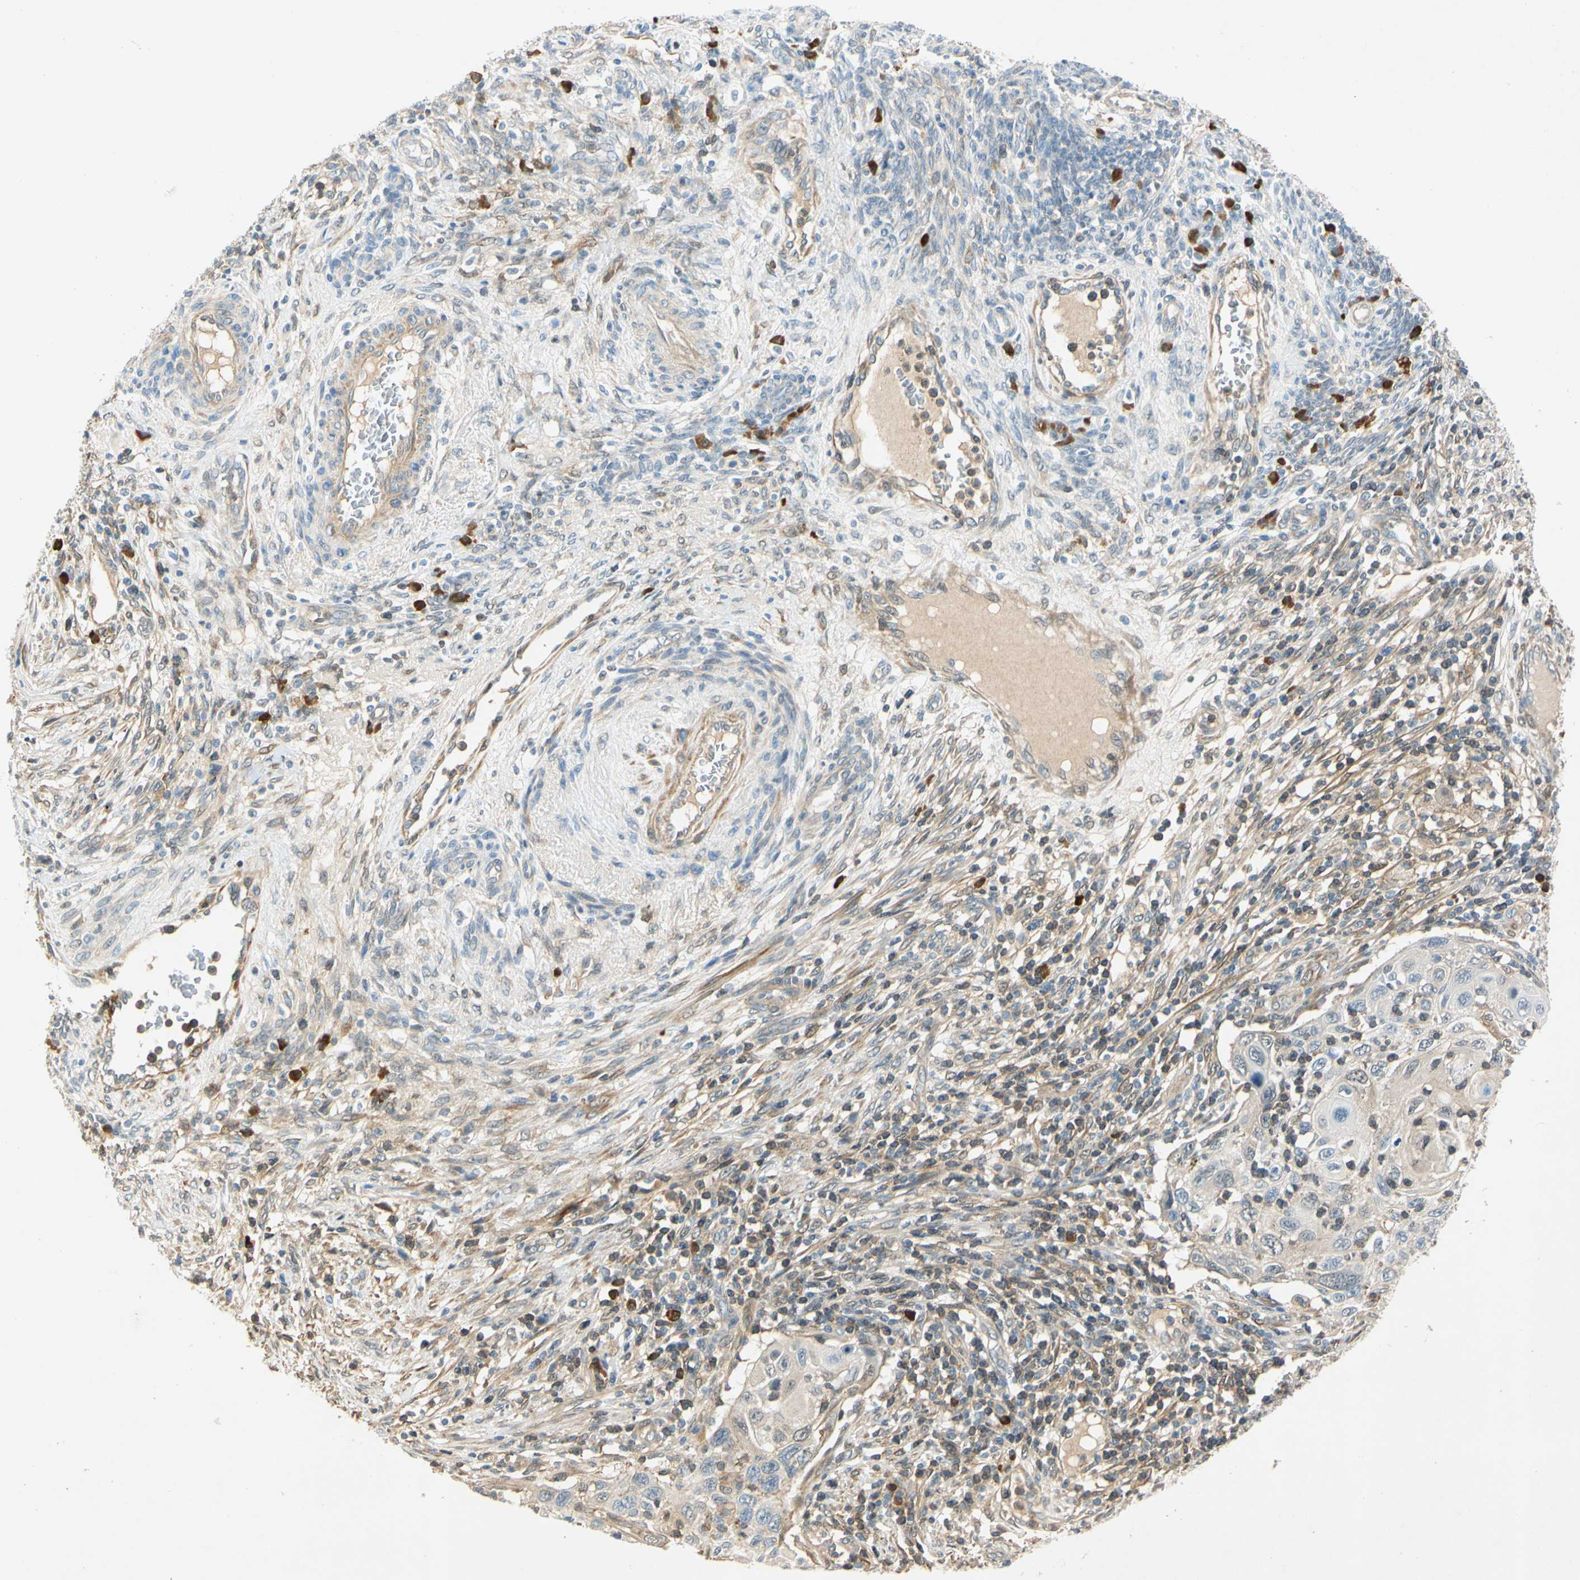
{"staining": {"intensity": "weak", "quantity": ">75%", "location": "cytoplasmic/membranous"}, "tissue": "cervical cancer", "cell_type": "Tumor cells", "image_type": "cancer", "snomed": [{"axis": "morphology", "description": "Squamous cell carcinoma, NOS"}, {"axis": "topography", "description": "Cervix"}], "caption": "Immunohistochemical staining of human squamous cell carcinoma (cervical) displays weak cytoplasmic/membranous protein expression in about >75% of tumor cells.", "gene": "WIPI1", "patient": {"sex": "female", "age": 70}}